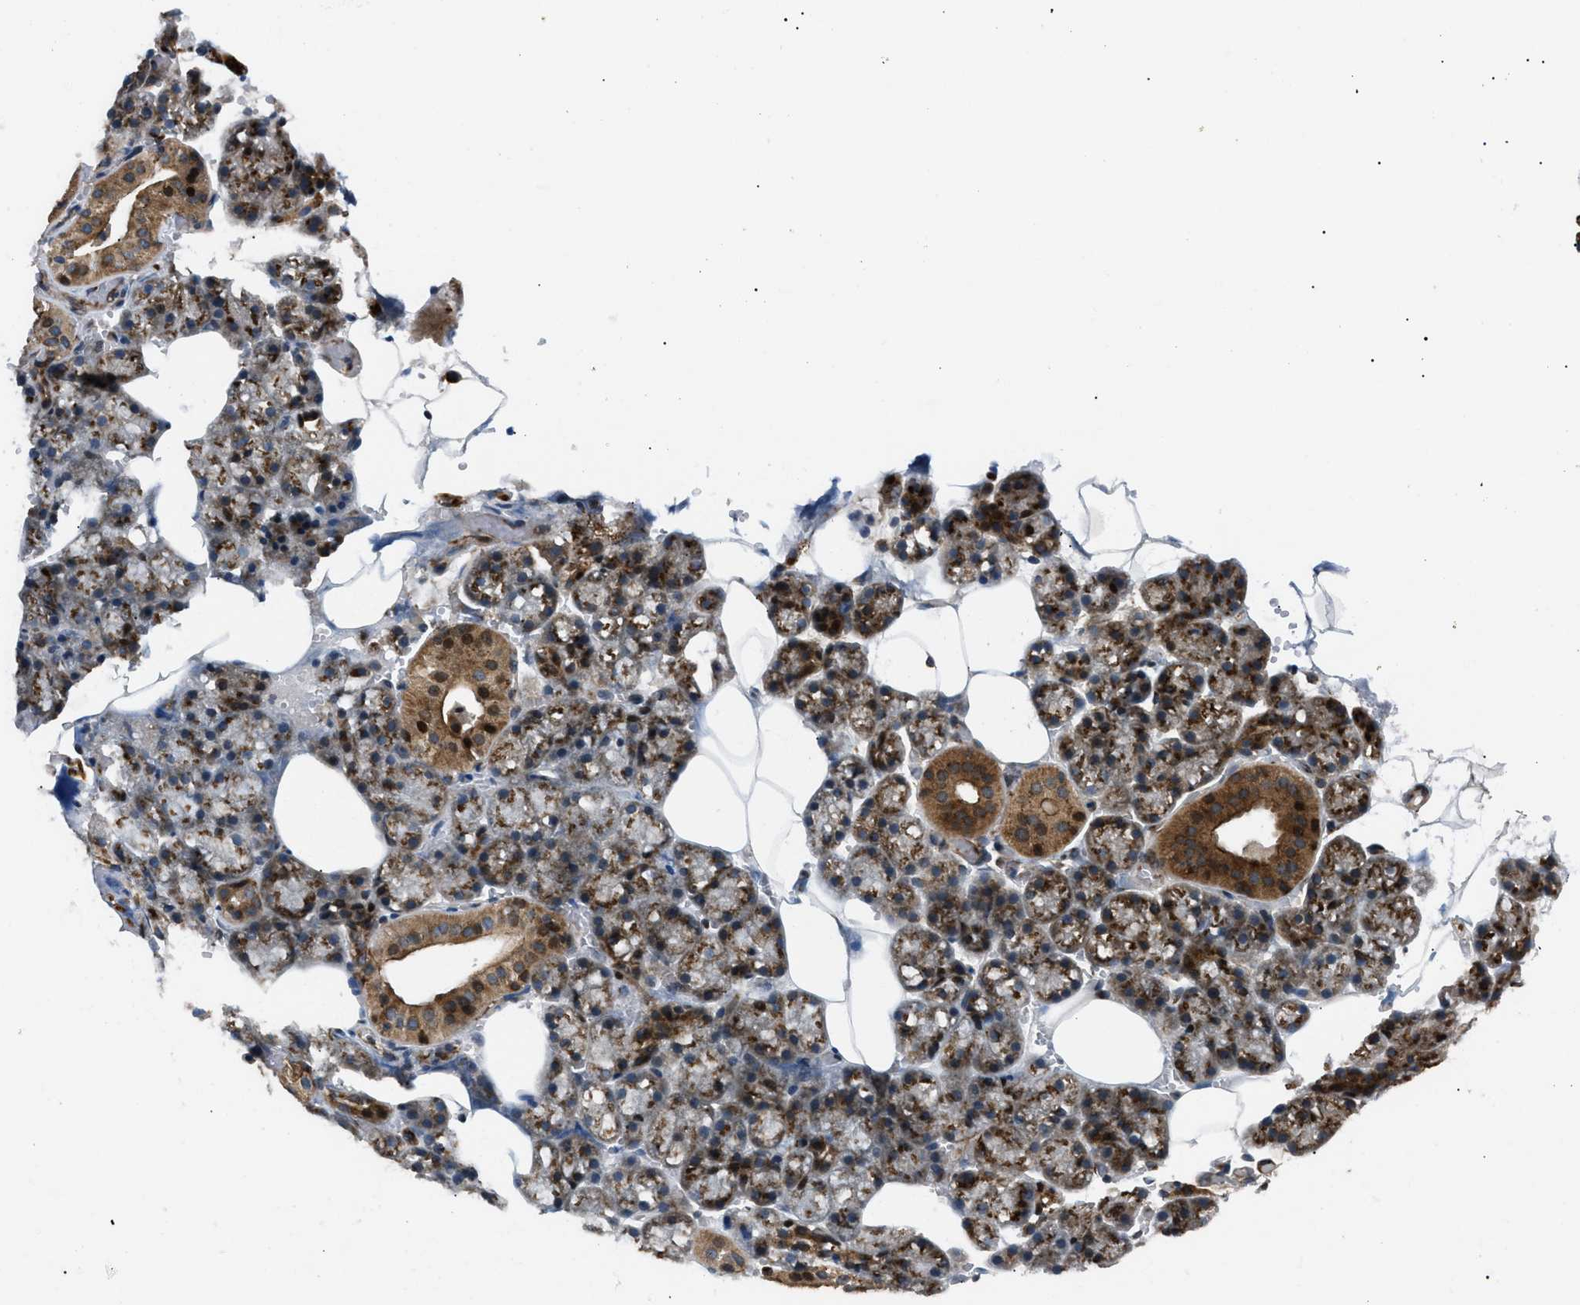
{"staining": {"intensity": "moderate", "quantity": ">75%", "location": "cytoplasmic/membranous"}, "tissue": "salivary gland", "cell_type": "Glandular cells", "image_type": "normal", "snomed": [{"axis": "morphology", "description": "Normal tissue, NOS"}, {"axis": "topography", "description": "Salivary gland"}], "caption": "This histopathology image demonstrates benign salivary gland stained with IHC to label a protein in brown. The cytoplasmic/membranous of glandular cells show moderate positivity for the protein. Nuclei are counter-stained blue.", "gene": "LYSMD3", "patient": {"sex": "male", "age": 62}}